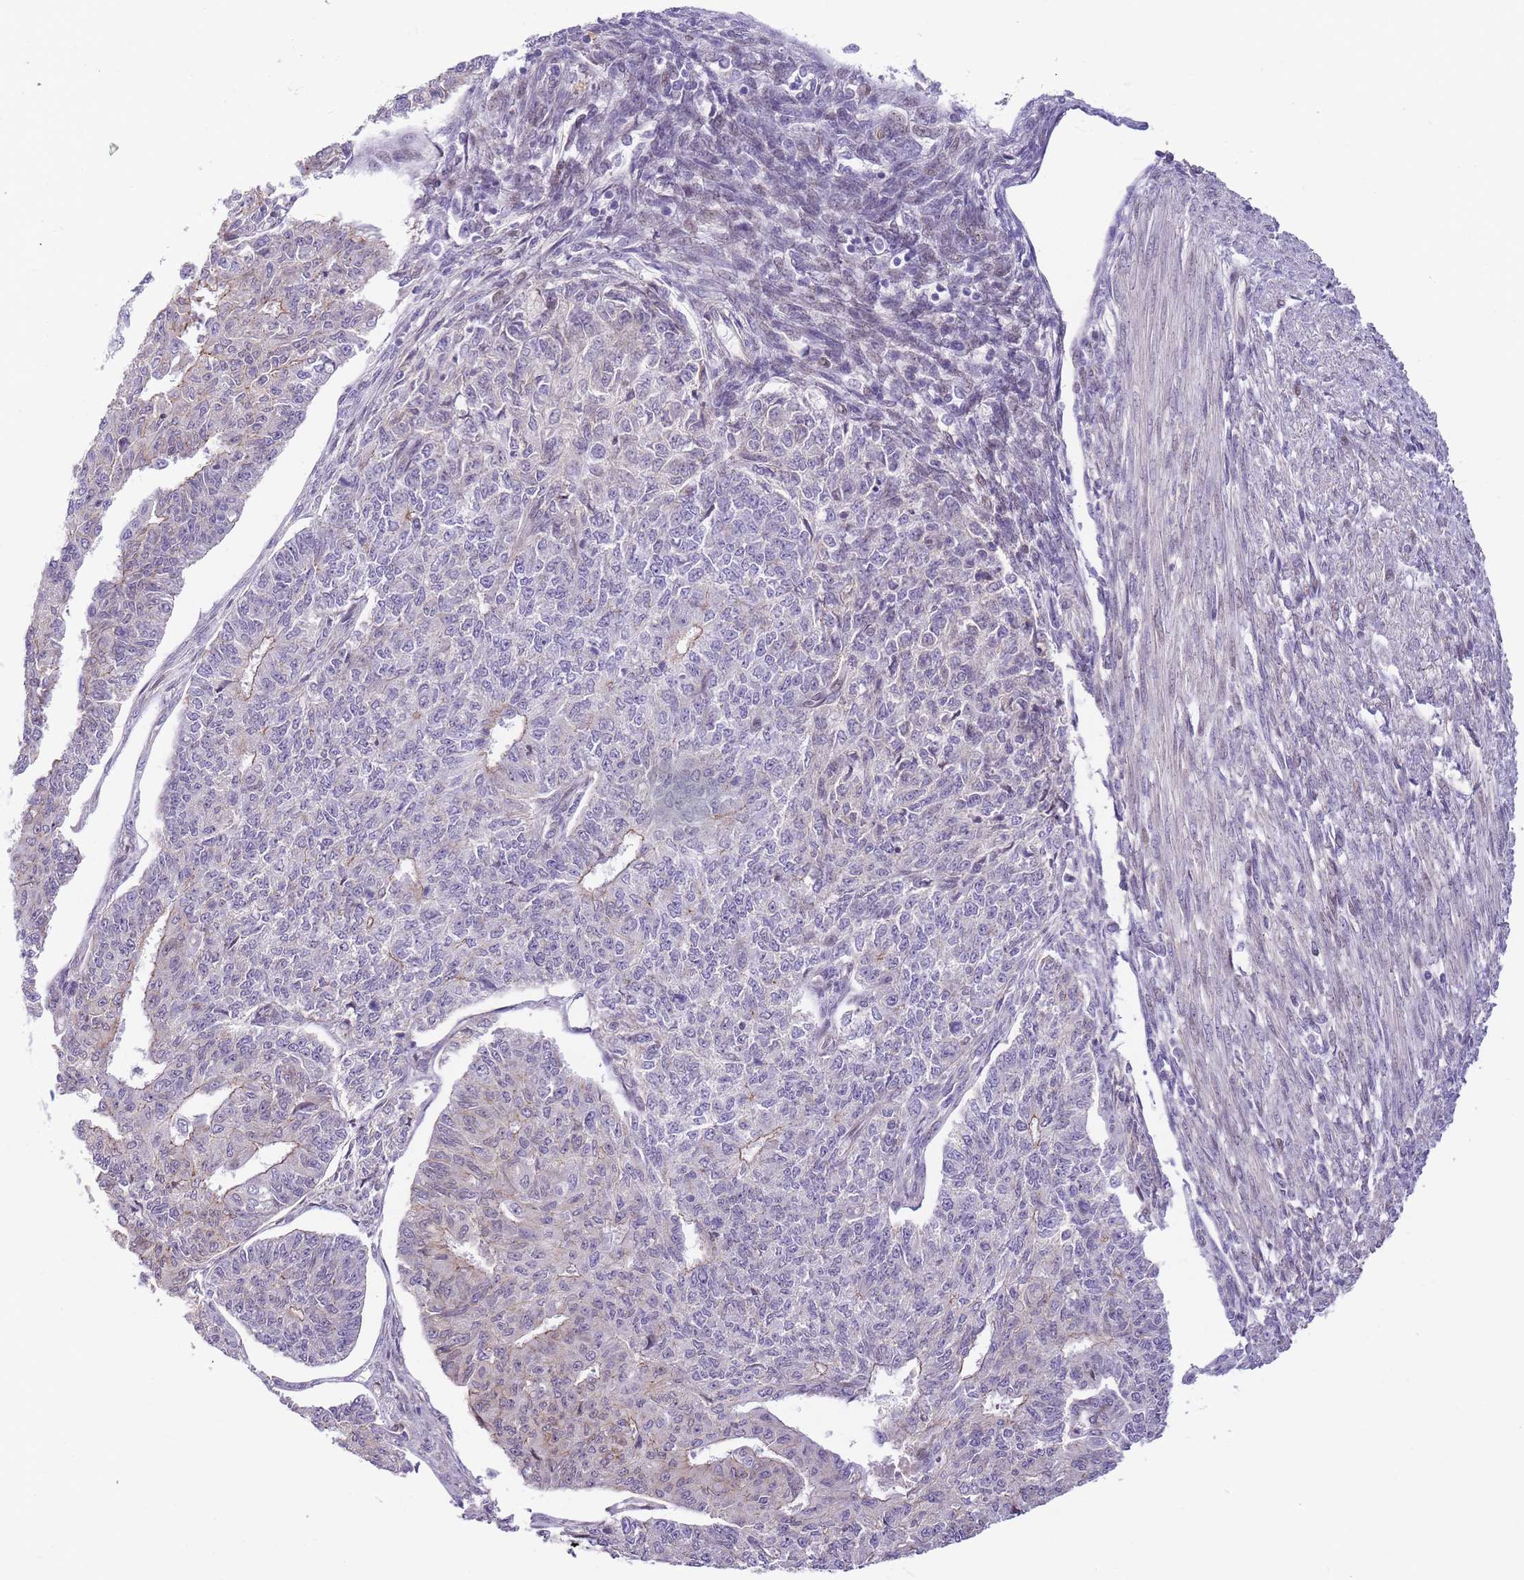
{"staining": {"intensity": "negative", "quantity": "none", "location": "none"}, "tissue": "endometrial cancer", "cell_type": "Tumor cells", "image_type": "cancer", "snomed": [{"axis": "morphology", "description": "Adenocarcinoma, NOS"}, {"axis": "topography", "description": "Endometrium"}], "caption": "Micrograph shows no significant protein staining in tumor cells of endometrial cancer.", "gene": "CLBA1", "patient": {"sex": "female", "age": 32}}